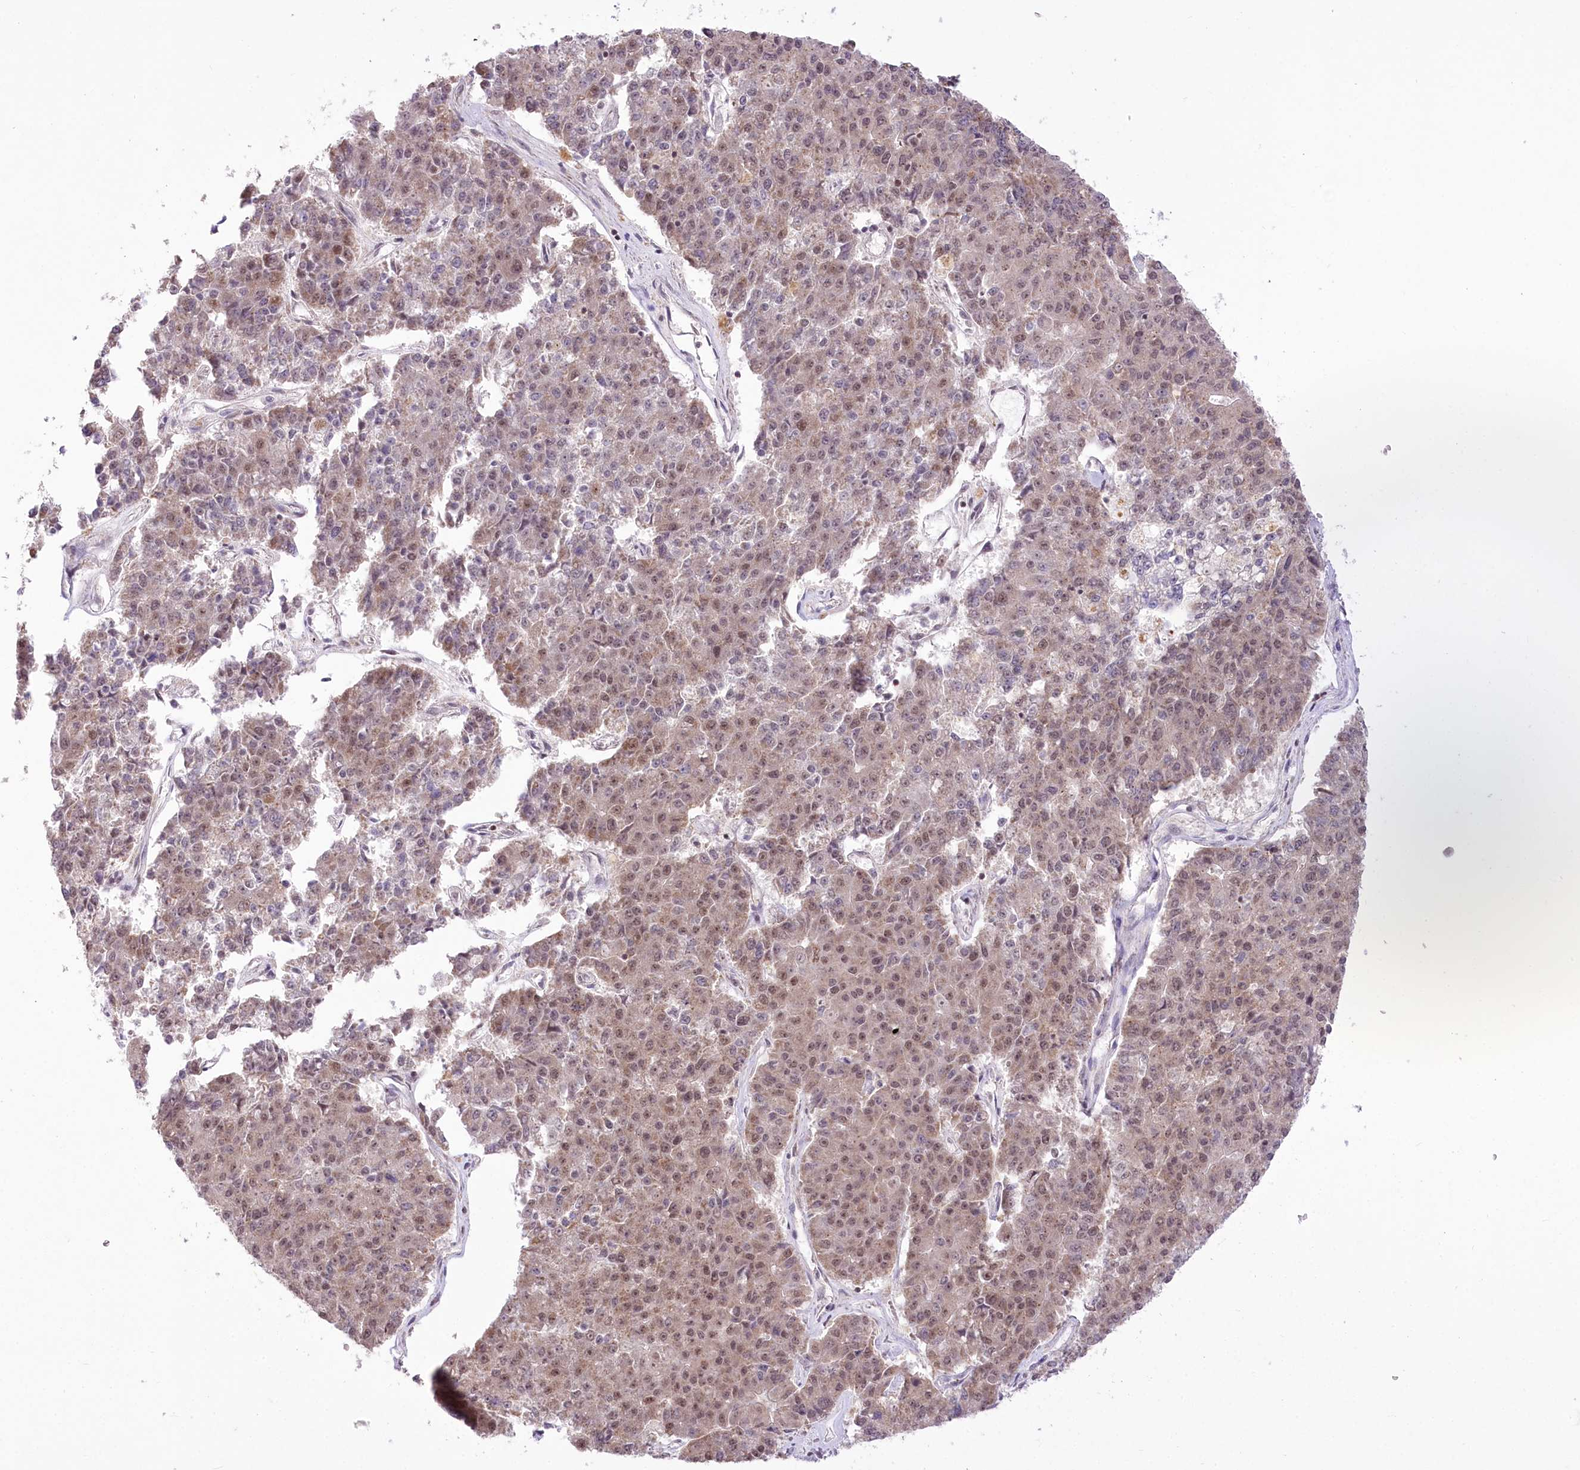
{"staining": {"intensity": "moderate", "quantity": "<25%", "location": "nuclear"}, "tissue": "pancreatic cancer", "cell_type": "Tumor cells", "image_type": "cancer", "snomed": [{"axis": "morphology", "description": "Adenocarcinoma, NOS"}, {"axis": "topography", "description": "Pancreas"}], "caption": "The photomicrograph demonstrates a brown stain indicating the presence of a protein in the nuclear of tumor cells in pancreatic cancer (adenocarcinoma).", "gene": "ZMAT2", "patient": {"sex": "male", "age": 50}}